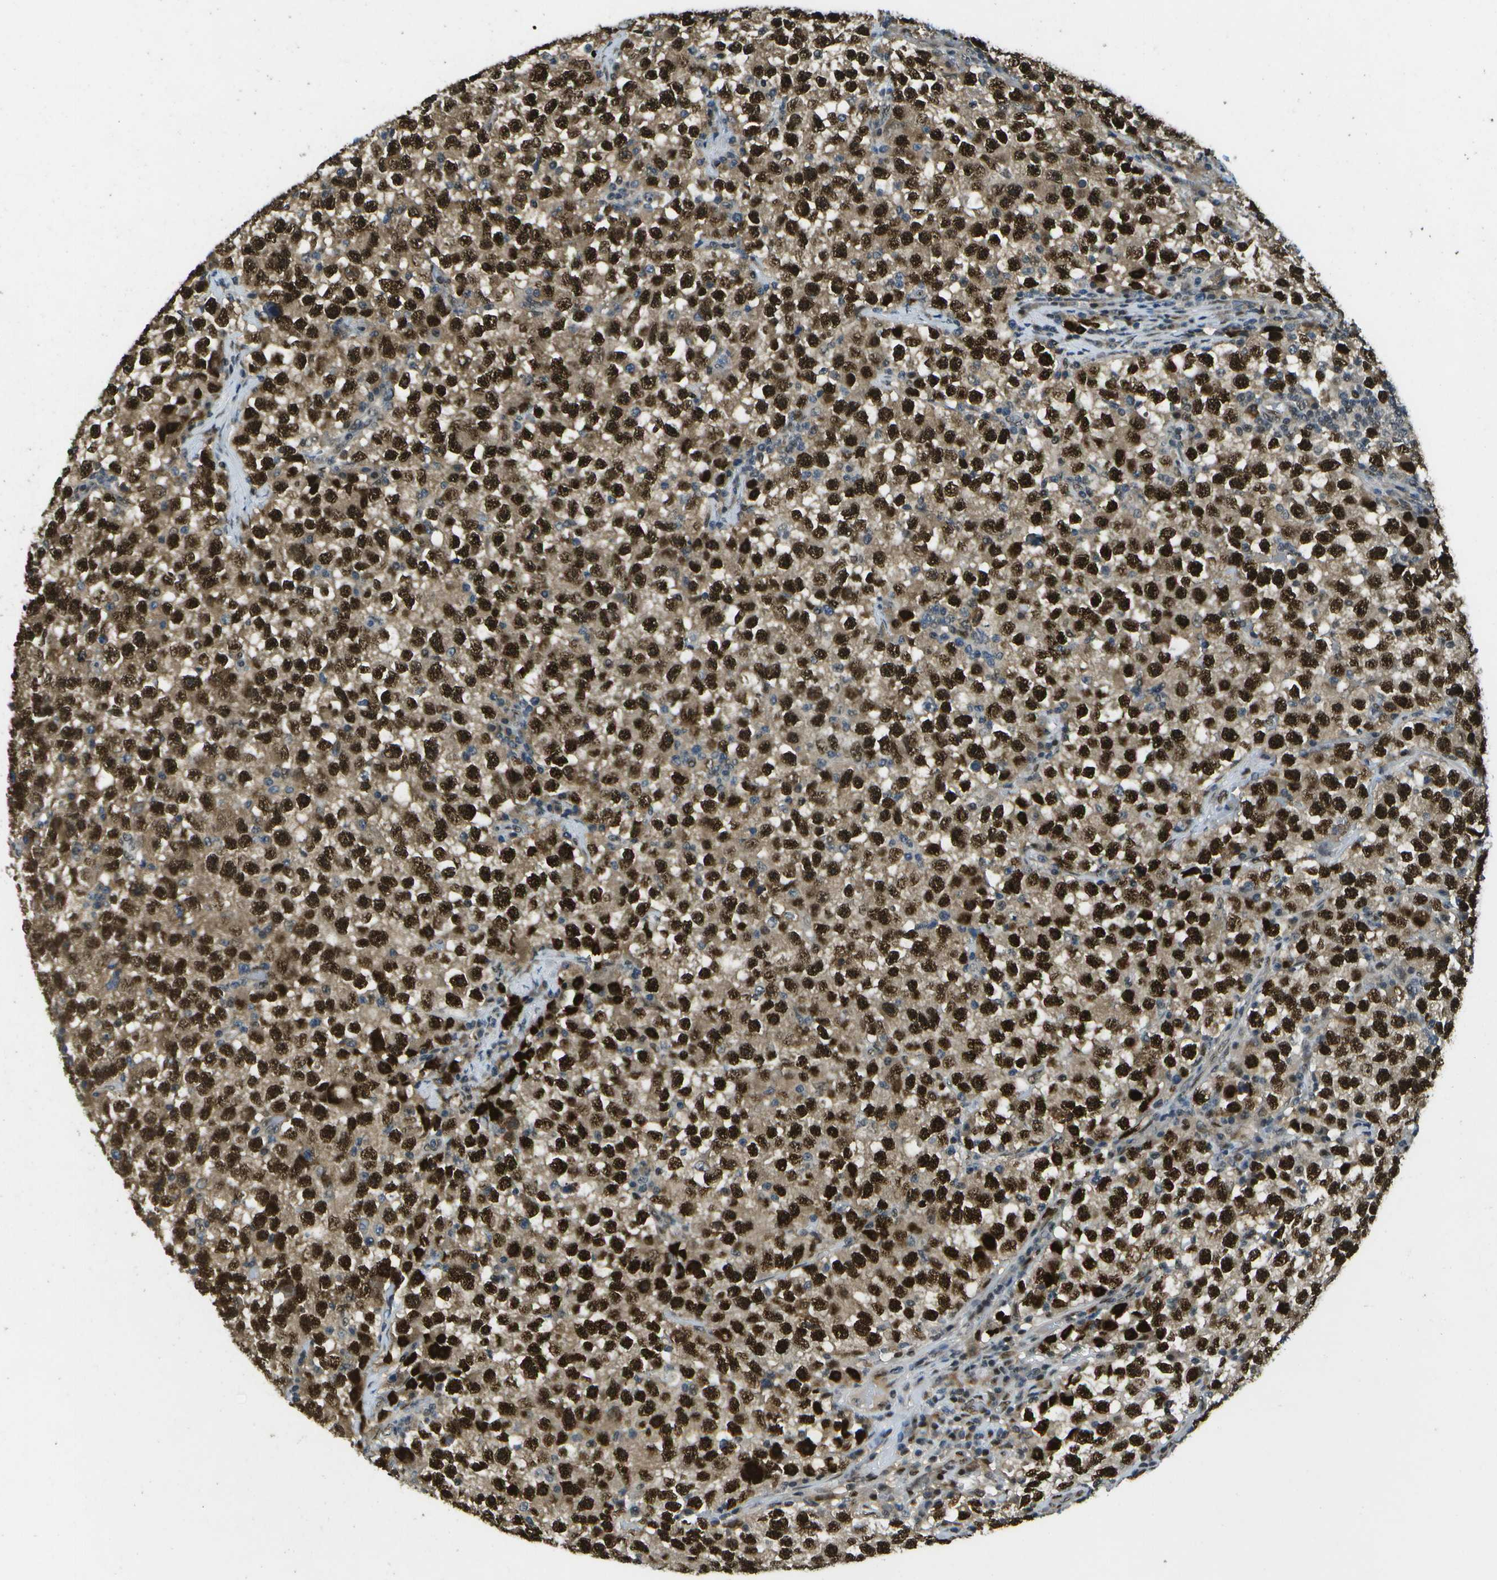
{"staining": {"intensity": "strong", "quantity": ">75%", "location": "cytoplasmic/membranous,nuclear"}, "tissue": "testis cancer", "cell_type": "Tumor cells", "image_type": "cancer", "snomed": [{"axis": "morphology", "description": "Seminoma, NOS"}, {"axis": "topography", "description": "Testis"}], "caption": "Testis cancer (seminoma) stained with a protein marker reveals strong staining in tumor cells.", "gene": "GANC", "patient": {"sex": "male", "age": 22}}